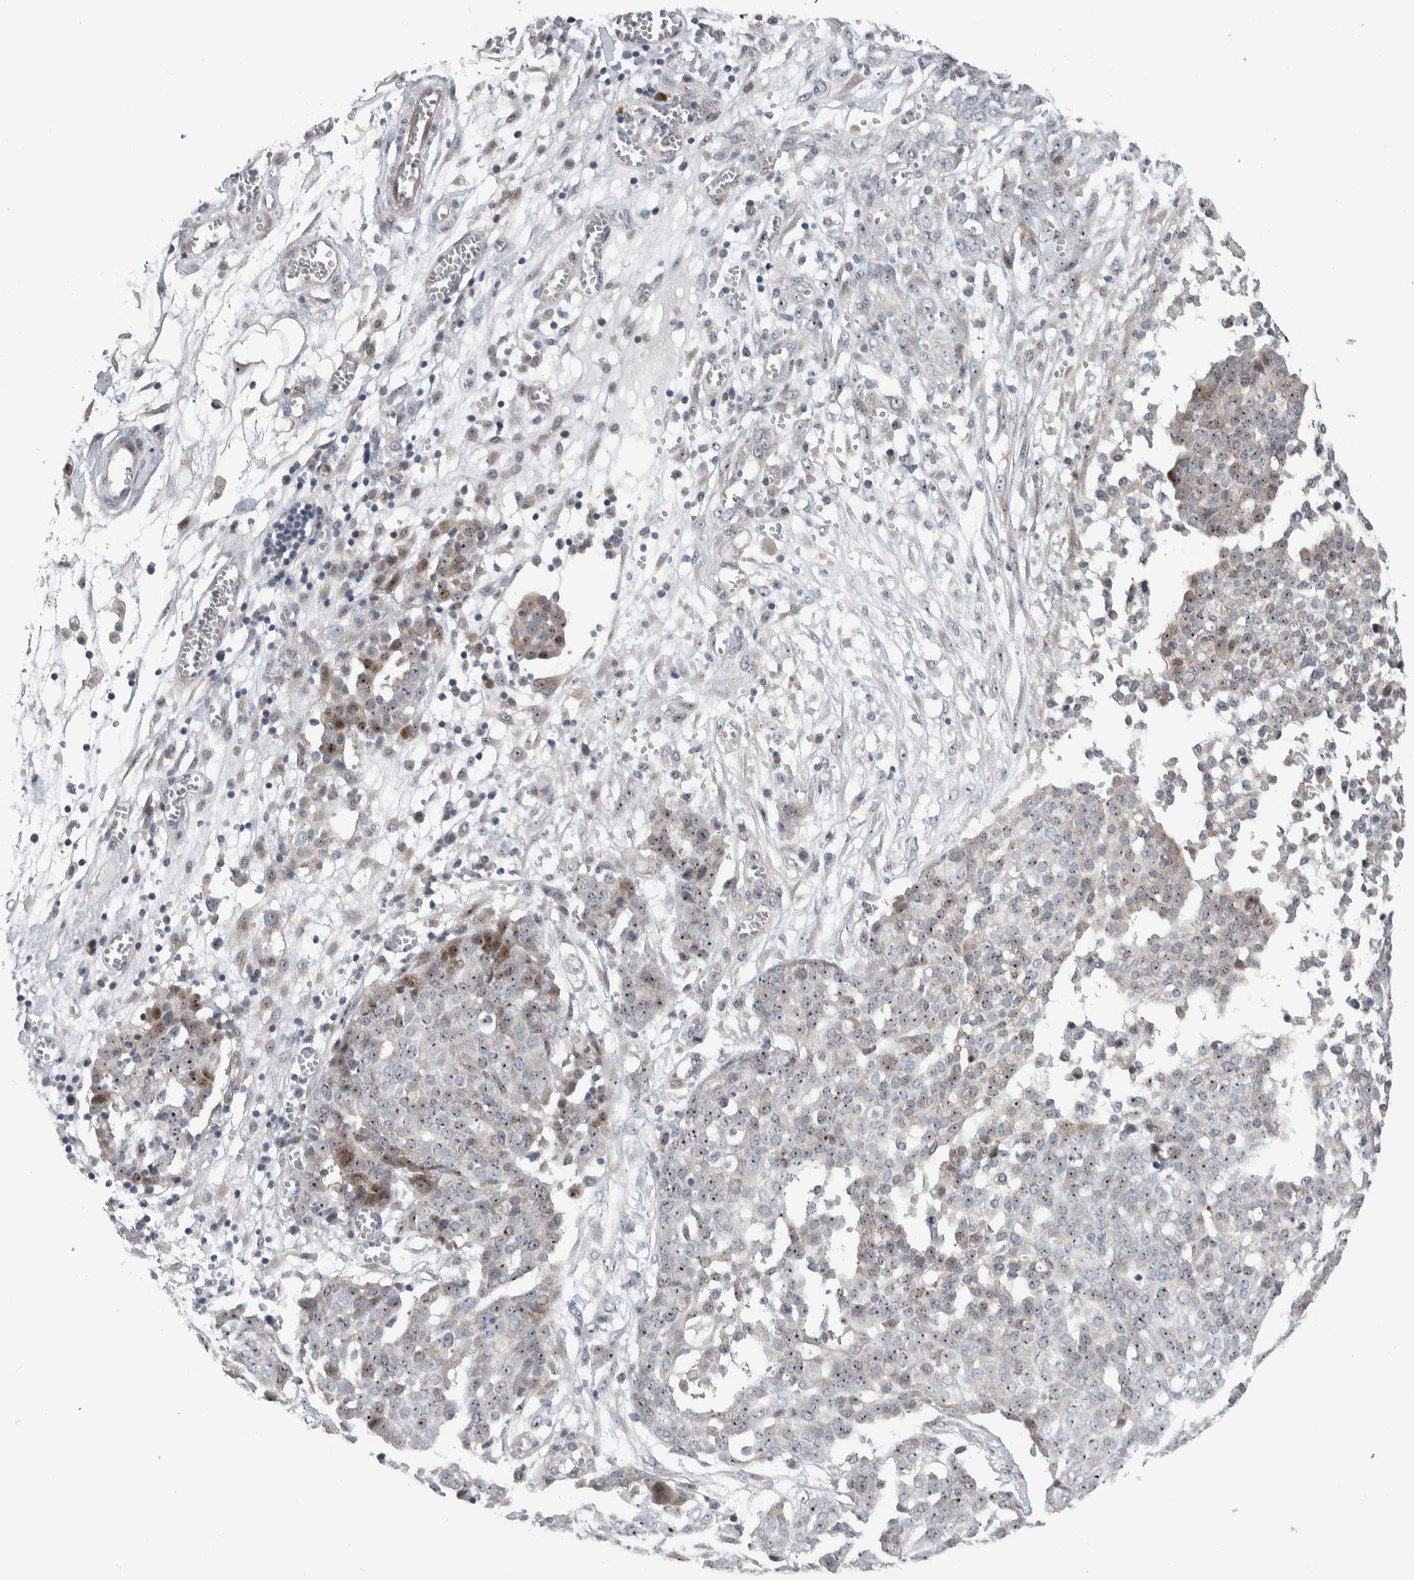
{"staining": {"intensity": "strong", "quantity": ">75%", "location": "nuclear"}, "tissue": "ovarian cancer", "cell_type": "Tumor cells", "image_type": "cancer", "snomed": [{"axis": "morphology", "description": "Cystadenocarcinoma, serous, NOS"}, {"axis": "topography", "description": "Soft tissue"}, {"axis": "topography", "description": "Ovary"}], "caption": "Protein expression by IHC demonstrates strong nuclear positivity in about >75% of tumor cells in serous cystadenocarcinoma (ovarian). (DAB = brown stain, brightfield microscopy at high magnification).", "gene": "PRRG4", "patient": {"sex": "female", "age": 57}}